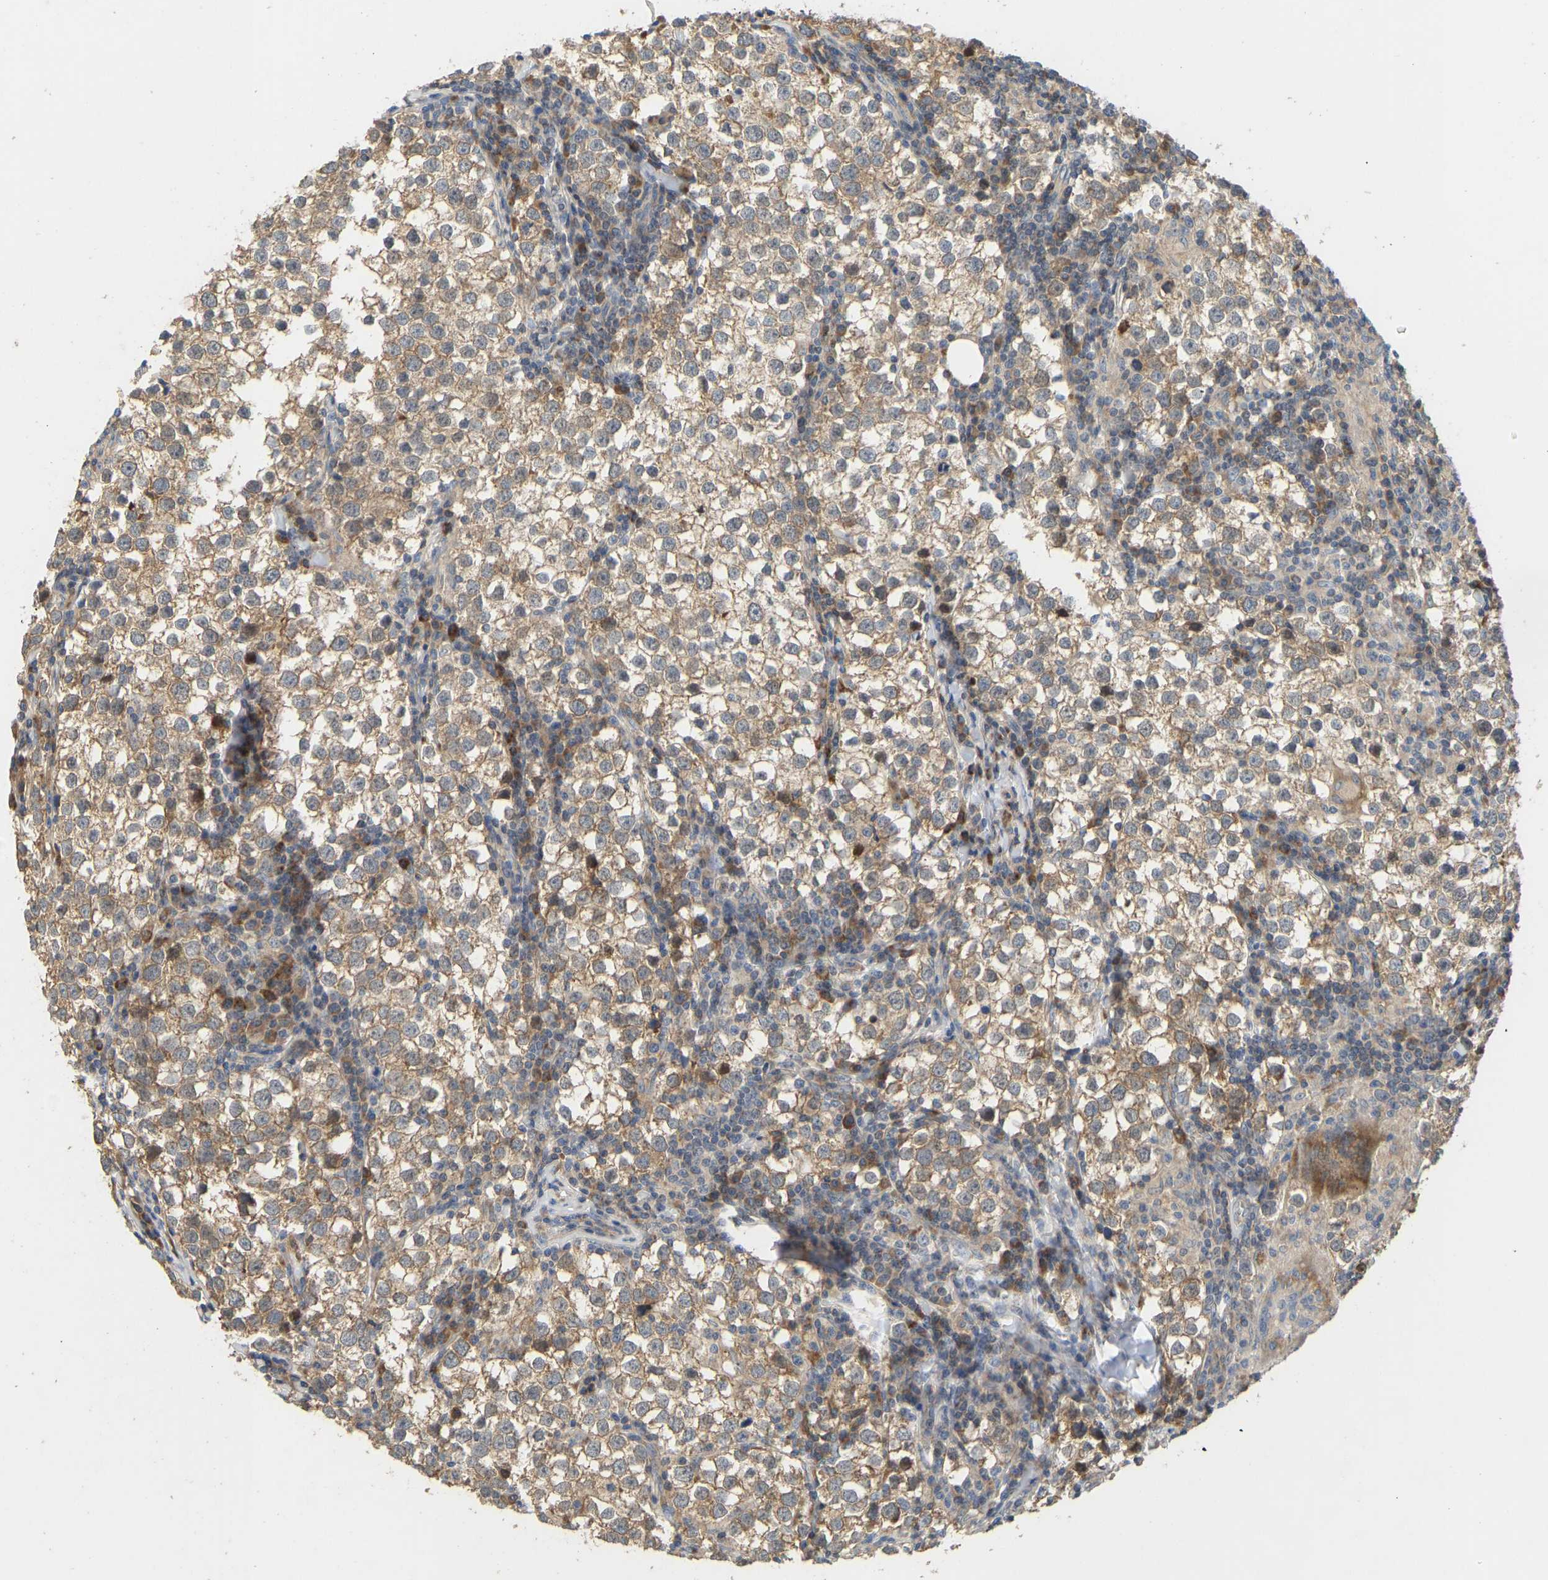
{"staining": {"intensity": "weak", "quantity": ">75%", "location": "cytoplasmic/membranous"}, "tissue": "testis cancer", "cell_type": "Tumor cells", "image_type": "cancer", "snomed": [{"axis": "morphology", "description": "Carcinoma, Embryonal, NOS"}, {"axis": "topography", "description": "Testis"}], "caption": "Protein staining of embryonal carcinoma (testis) tissue shows weak cytoplasmic/membranous staining in approximately >75% of tumor cells.", "gene": "HACD2", "patient": {"sex": "male", "age": 31}}